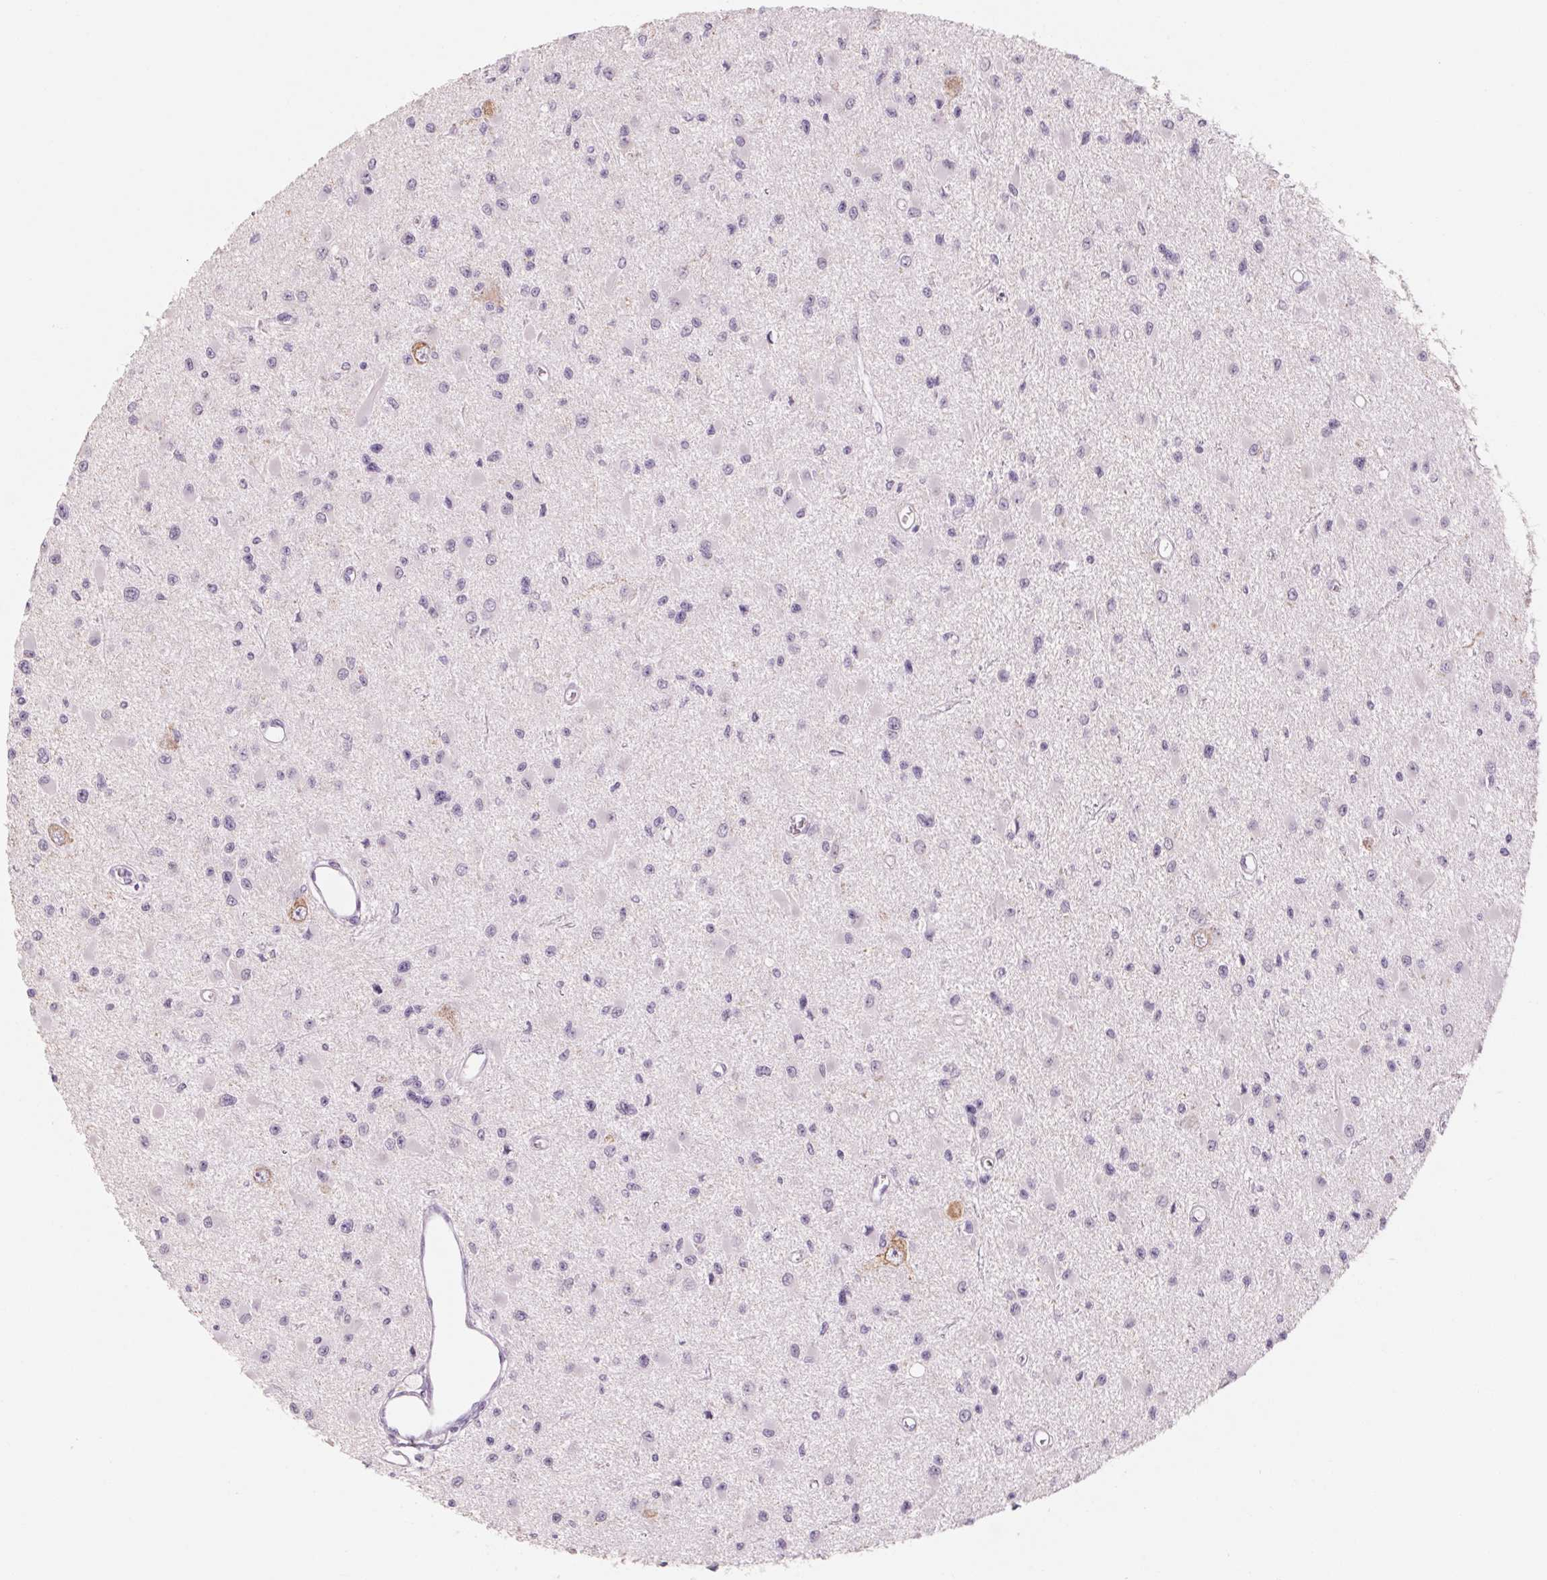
{"staining": {"intensity": "negative", "quantity": "none", "location": "none"}, "tissue": "glioma", "cell_type": "Tumor cells", "image_type": "cancer", "snomed": [{"axis": "morphology", "description": "Glioma, malignant, High grade"}, {"axis": "topography", "description": "Brain"}], "caption": "Histopathology image shows no significant protein staining in tumor cells of glioma.", "gene": "POU1F1", "patient": {"sex": "male", "age": 54}}